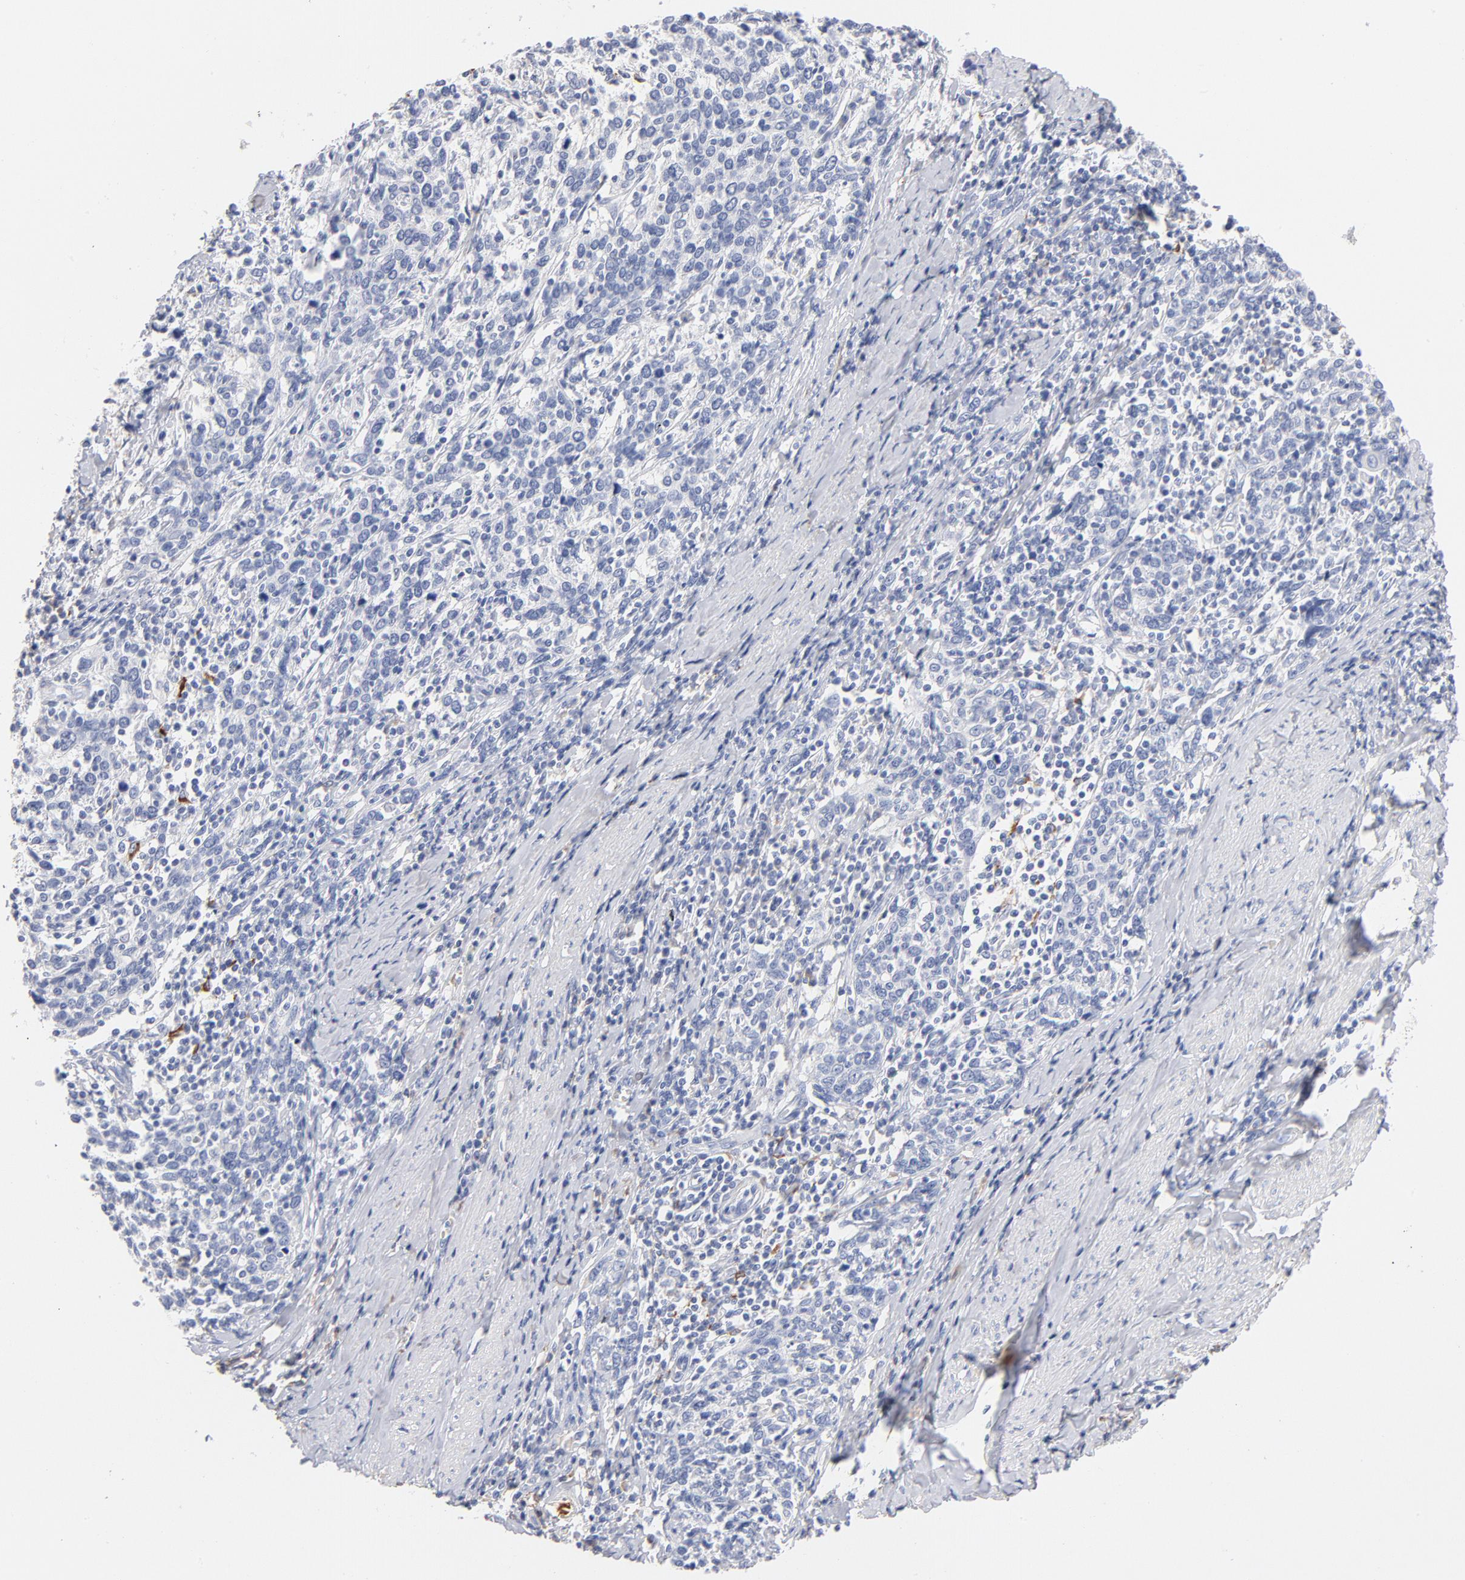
{"staining": {"intensity": "negative", "quantity": "none", "location": "none"}, "tissue": "cervical cancer", "cell_type": "Tumor cells", "image_type": "cancer", "snomed": [{"axis": "morphology", "description": "Squamous cell carcinoma, NOS"}, {"axis": "topography", "description": "Cervix"}], "caption": "The immunohistochemistry micrograph has no significant positivity in tumor cells of cervical cancer tissue. (IHC, brightfield microscopy, high magnification).", "gene": "C3", "patient": {"sex": "female", "age": 41}}